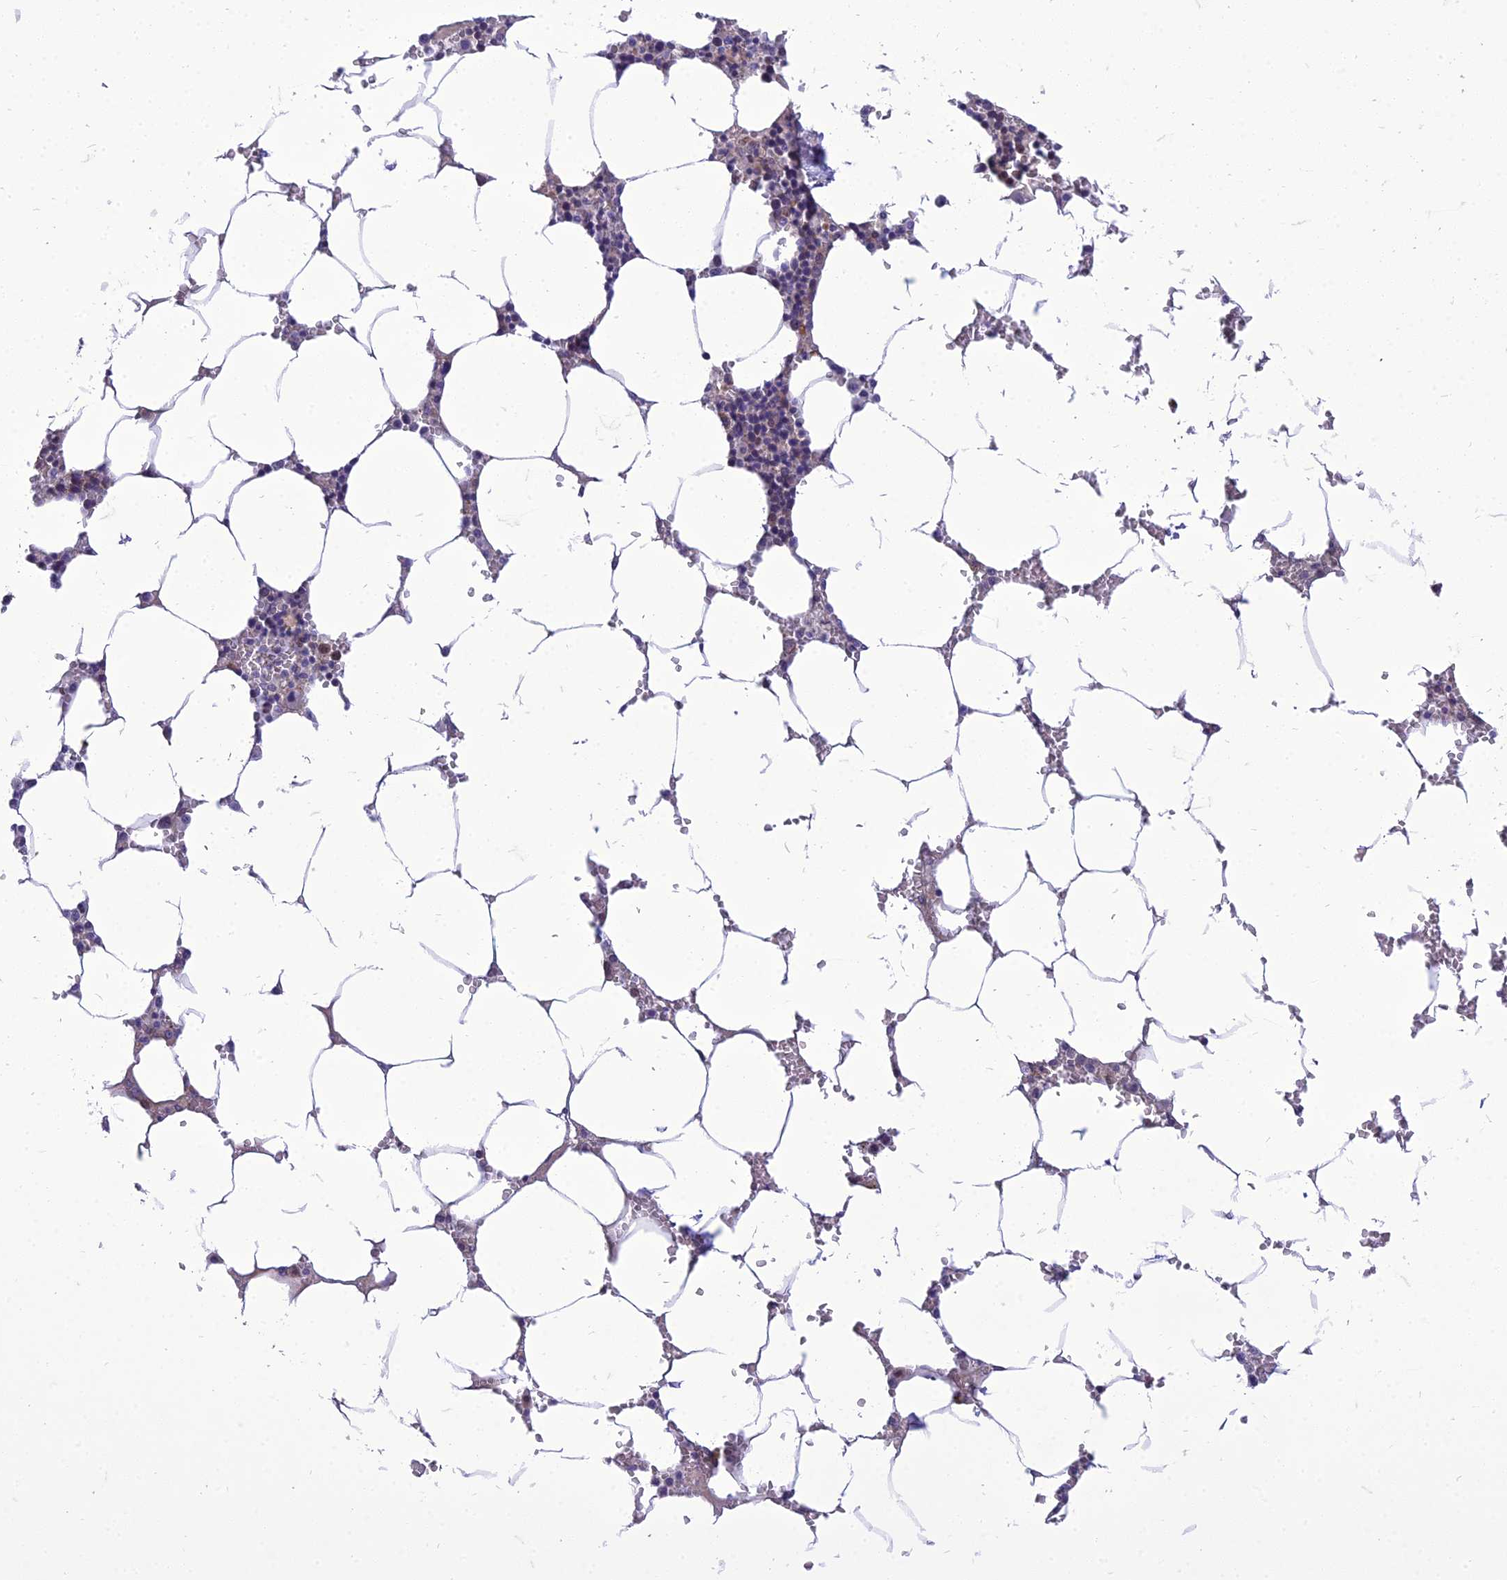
{"staining": {"intensity": "negative", "quantity": "none", "location": "none"}, "tissue": "bone marrow", "cell_type": "Hematopoietic cells", "image_type": "normal", "snomed": [{"axis": "morphology", "description": "Normal tissue, NOS"}, {"axis": "topography", "description": "Bone marrow"}], "caption": "Immunohistochemistry (IHC) of normal bone marrow exhibits no positivity in hematopoietic cells. The staining was performed using DAB to visualize the protein expression in brown, while the nuclei were stained in blue with hematoxylin (Magnification: 20x).", "gene": "GAB4", "patient": {"sex": "male", "age": 70}}